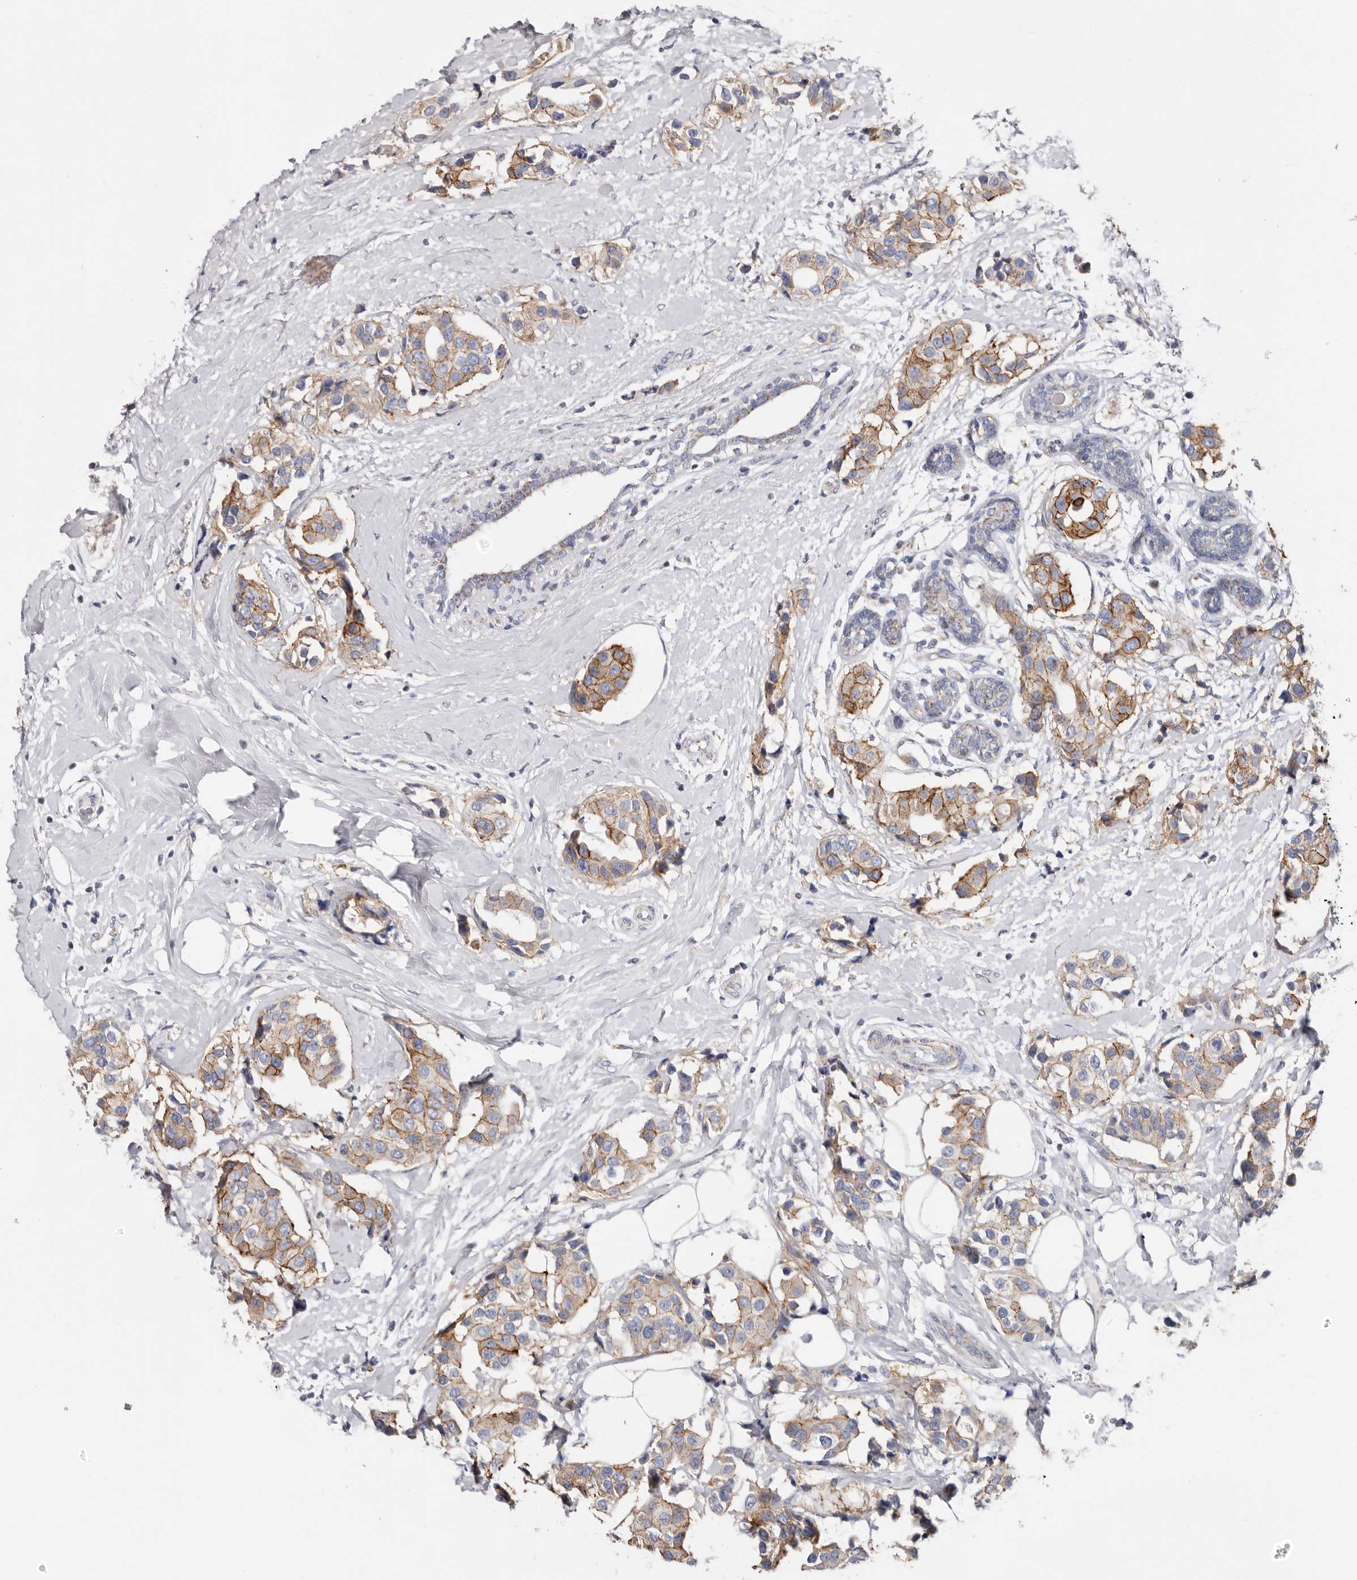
{"staining": {"intensity": "moderate", "quantity": "25%-75%", "location": "cytoplasmic/membranous"}, "tissue": "breast cancer", "cell_type": "Tumor cells", "image_type": "cancer", "snomed": [{"axis": "morphology", "description": "Normal tissue, NOS"}, {"axis": "morphology", "description": "Duct carcinoma"}, {"axis": "topography", "description": "Breast"}], "caption": "Protein analysis of breast cancer (invasive ductal carcinoma) tissue demonstrates moderate cytoplasmic/membranous expression in approximately 25%-75% of tumor cells.", "gene": "RSPO2", "patient": {"sex": "female", "age": 39}}